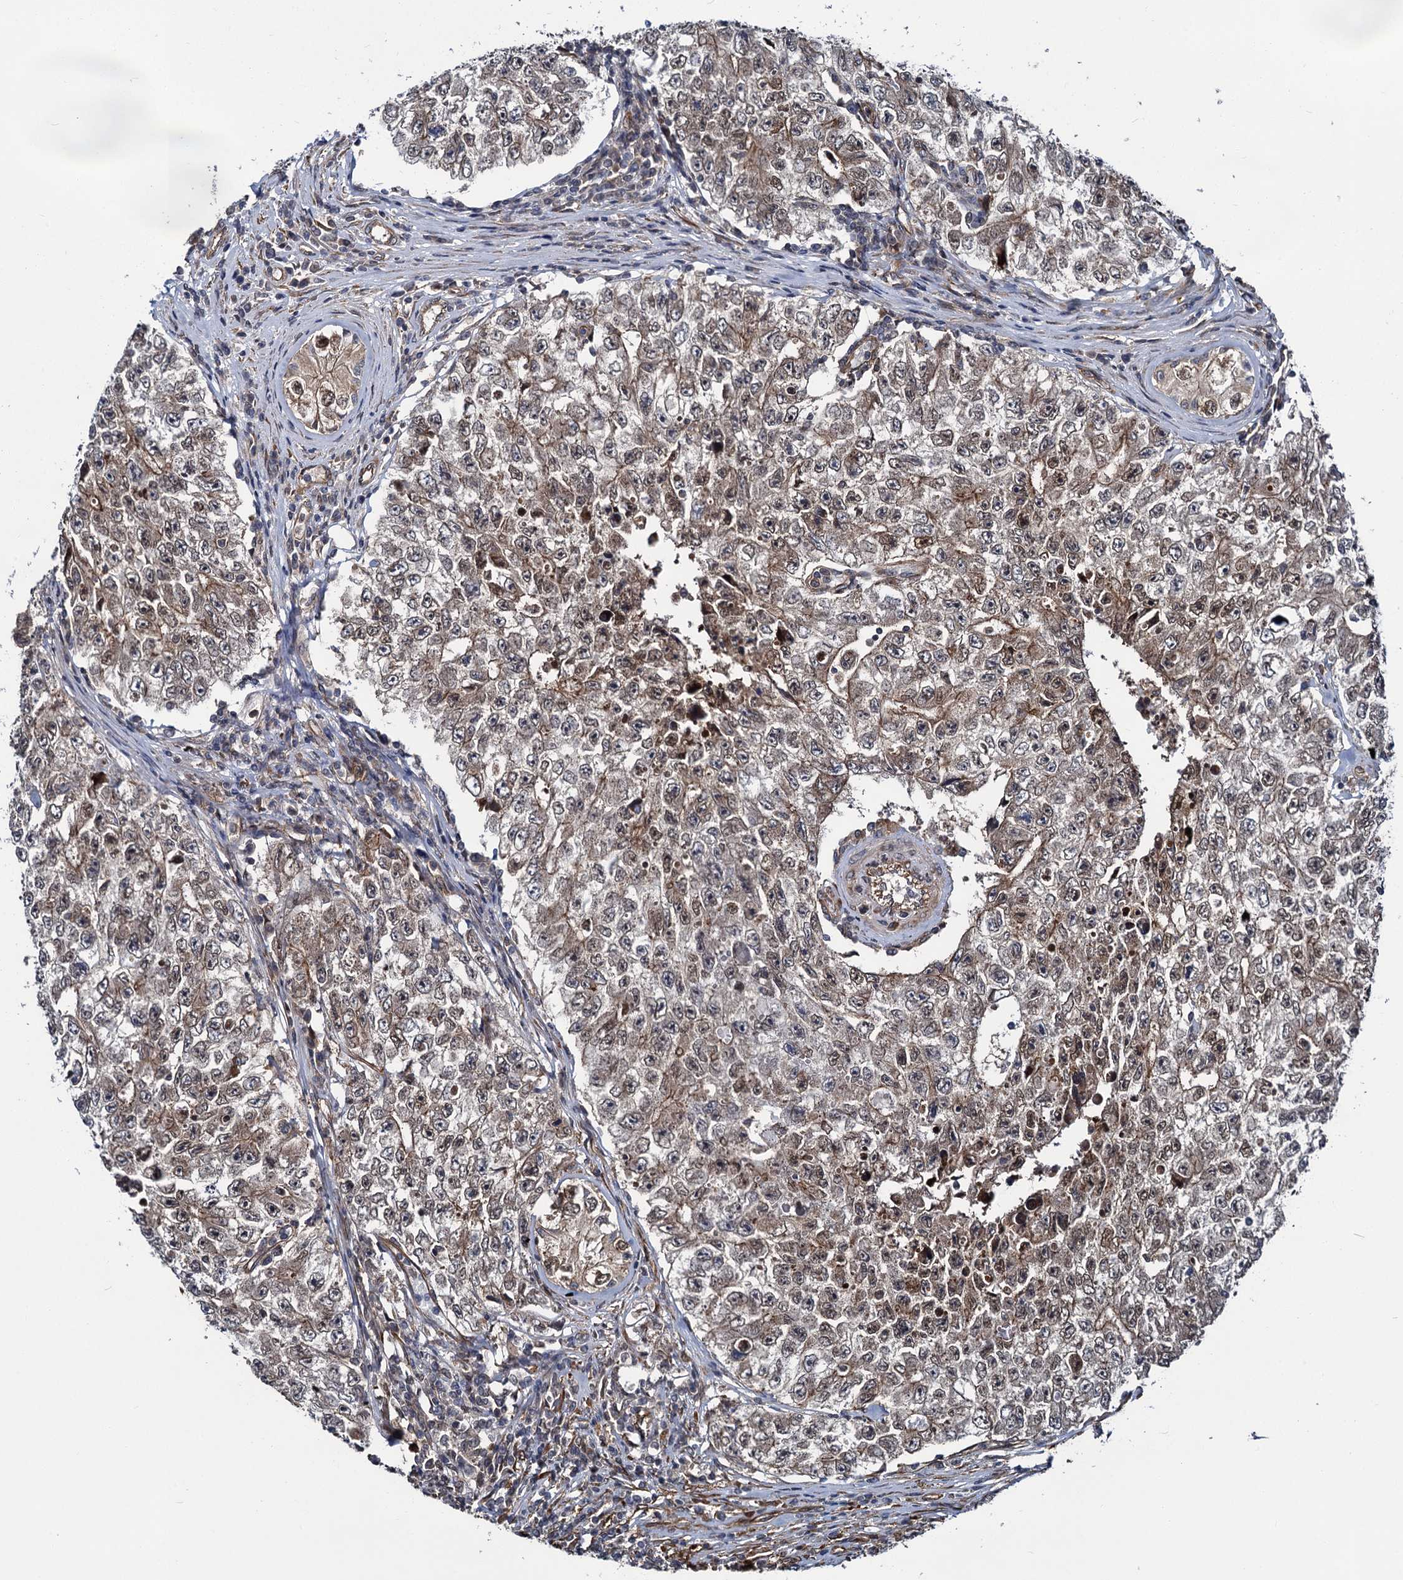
{"staining": {"intensity": "moderate", "quantity": ">75%", "location": "cytoplasmic/membranous,nuclear"}, "tissue": "testis cancer", "cell_type": "Tumor cells", "image_type": "cancer", "snomed": [{"axis": "morphology", "description": "Carcinoma, Embryonal, NOS"}, {"axis": "topography", "description": "Testis"}], "caption": "Immunohistochemistry (IHC) image of neoplastic tissue: testis embryonal carcinoma stained using immunohistochemistry (IHC) shows medium levels of moderate protein expression localized specifically in the cytoplasmic/membranous and nuclear of tumor cells, appearing as a cytoplasmic/membranous and nuclear brown color.", "gene": "ZFYVE19", "patient": {"sex": "male", "age": 17}}